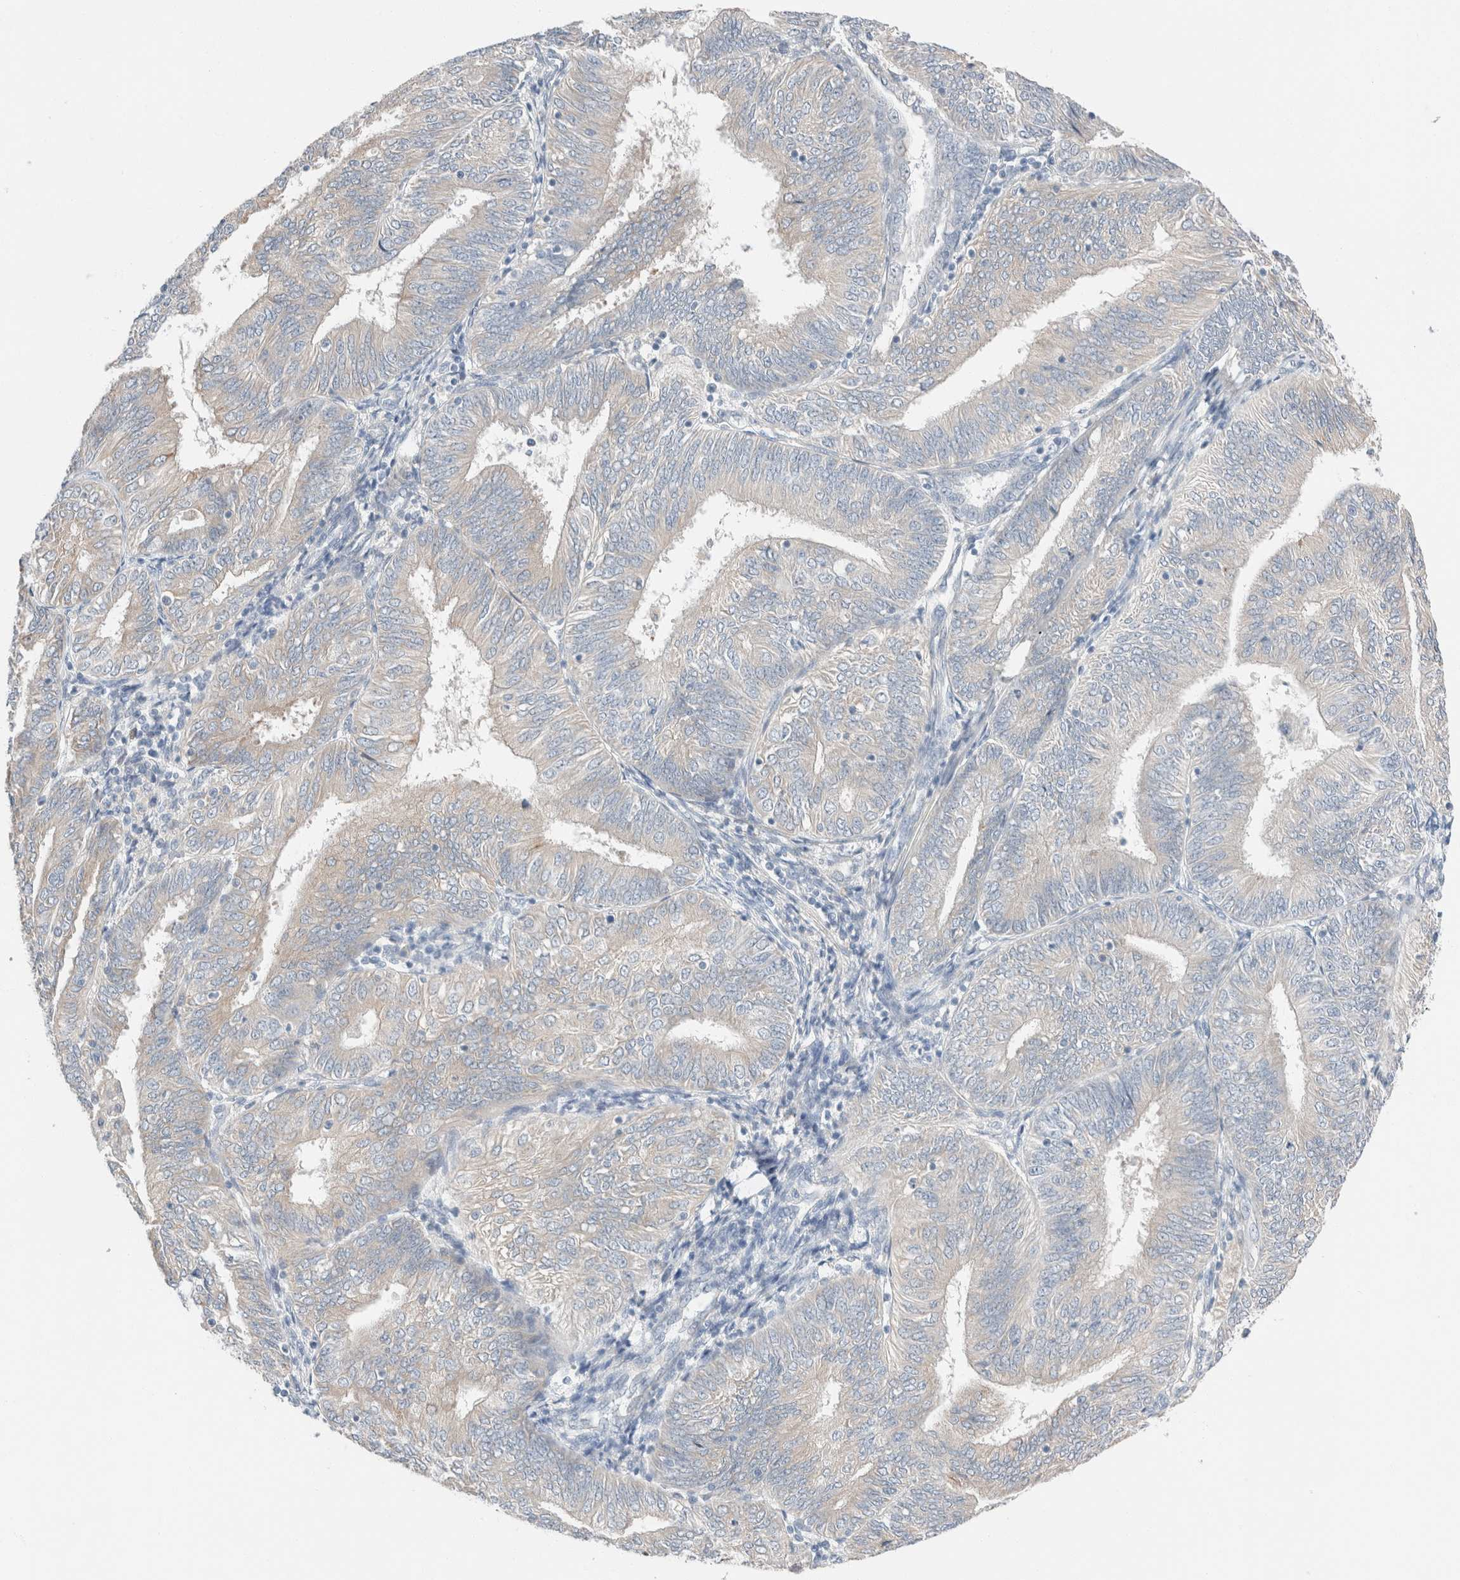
{"staining": {"intensity": "negative", "quantity": "none", "location": "none"}, "tissue": "endometrial cancer", "cell_type": "Tumor cells", "image_type": "cancer", "snomed": [{"axis": "morphology", "description": "Adenocarcinoma, NOS"}, {"axis": "topography", "description": "Endometrium"}], "caption": "Immunohistochemistry of human endometrial cancer displays no staining in tumor cells.", "gene": "PCM1", "patient": {"sex": "female", "age": 58}}